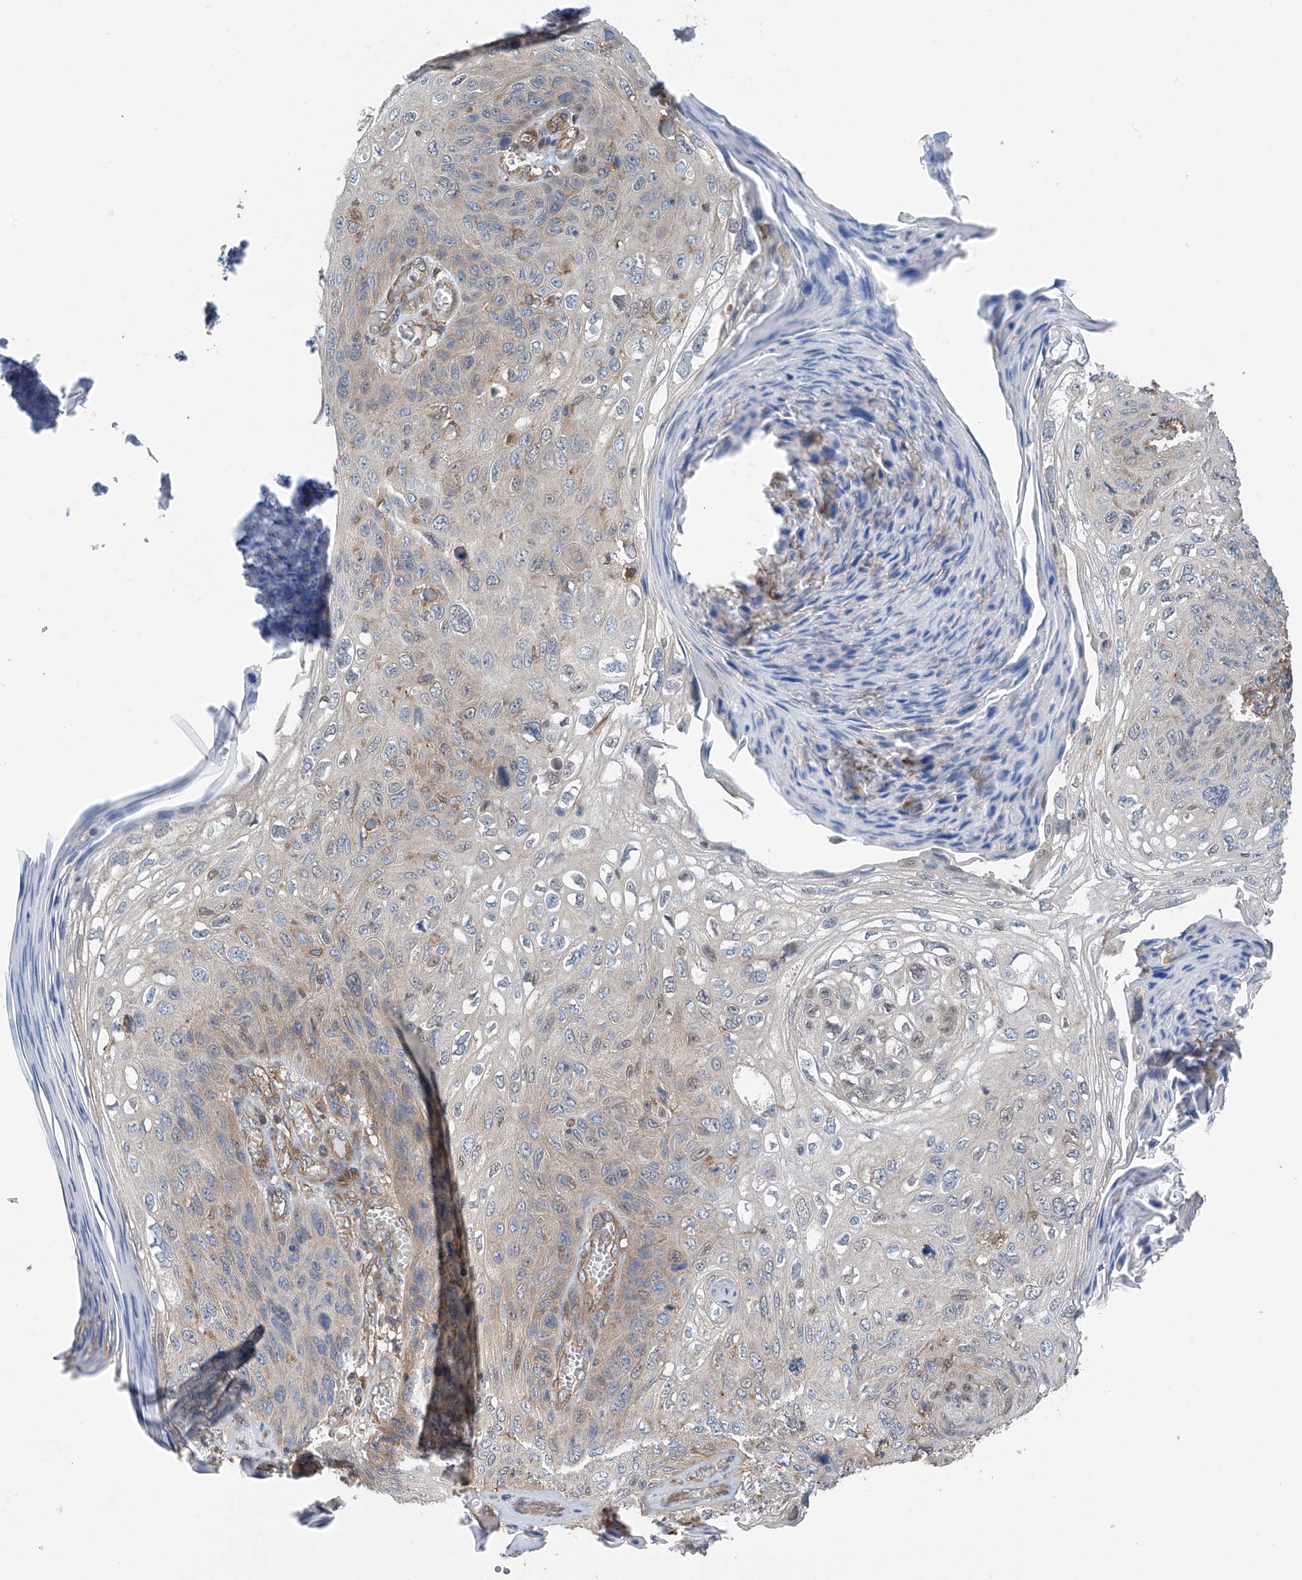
{"staining": {"intensity": "negative", "quantity": "none", "location": "none"}, "tissue": "skin cancer", "cell_type": "Tumor cells", "image_type": "cancer", "snomed": [{"axis": "morphology", "description": "Squamous cell carcinoma, NOS"}, {"axis": "topography", "description": "Skin"}], "caption": "DAB (3,3'-diaminobenzidine) immunohistochemical staining of skin cancer (squamous cell carcinoma) exhibits no significant expression in tumor cells.", "gene": "CHPF", "patient": {"sex": "female", "age": 90}}